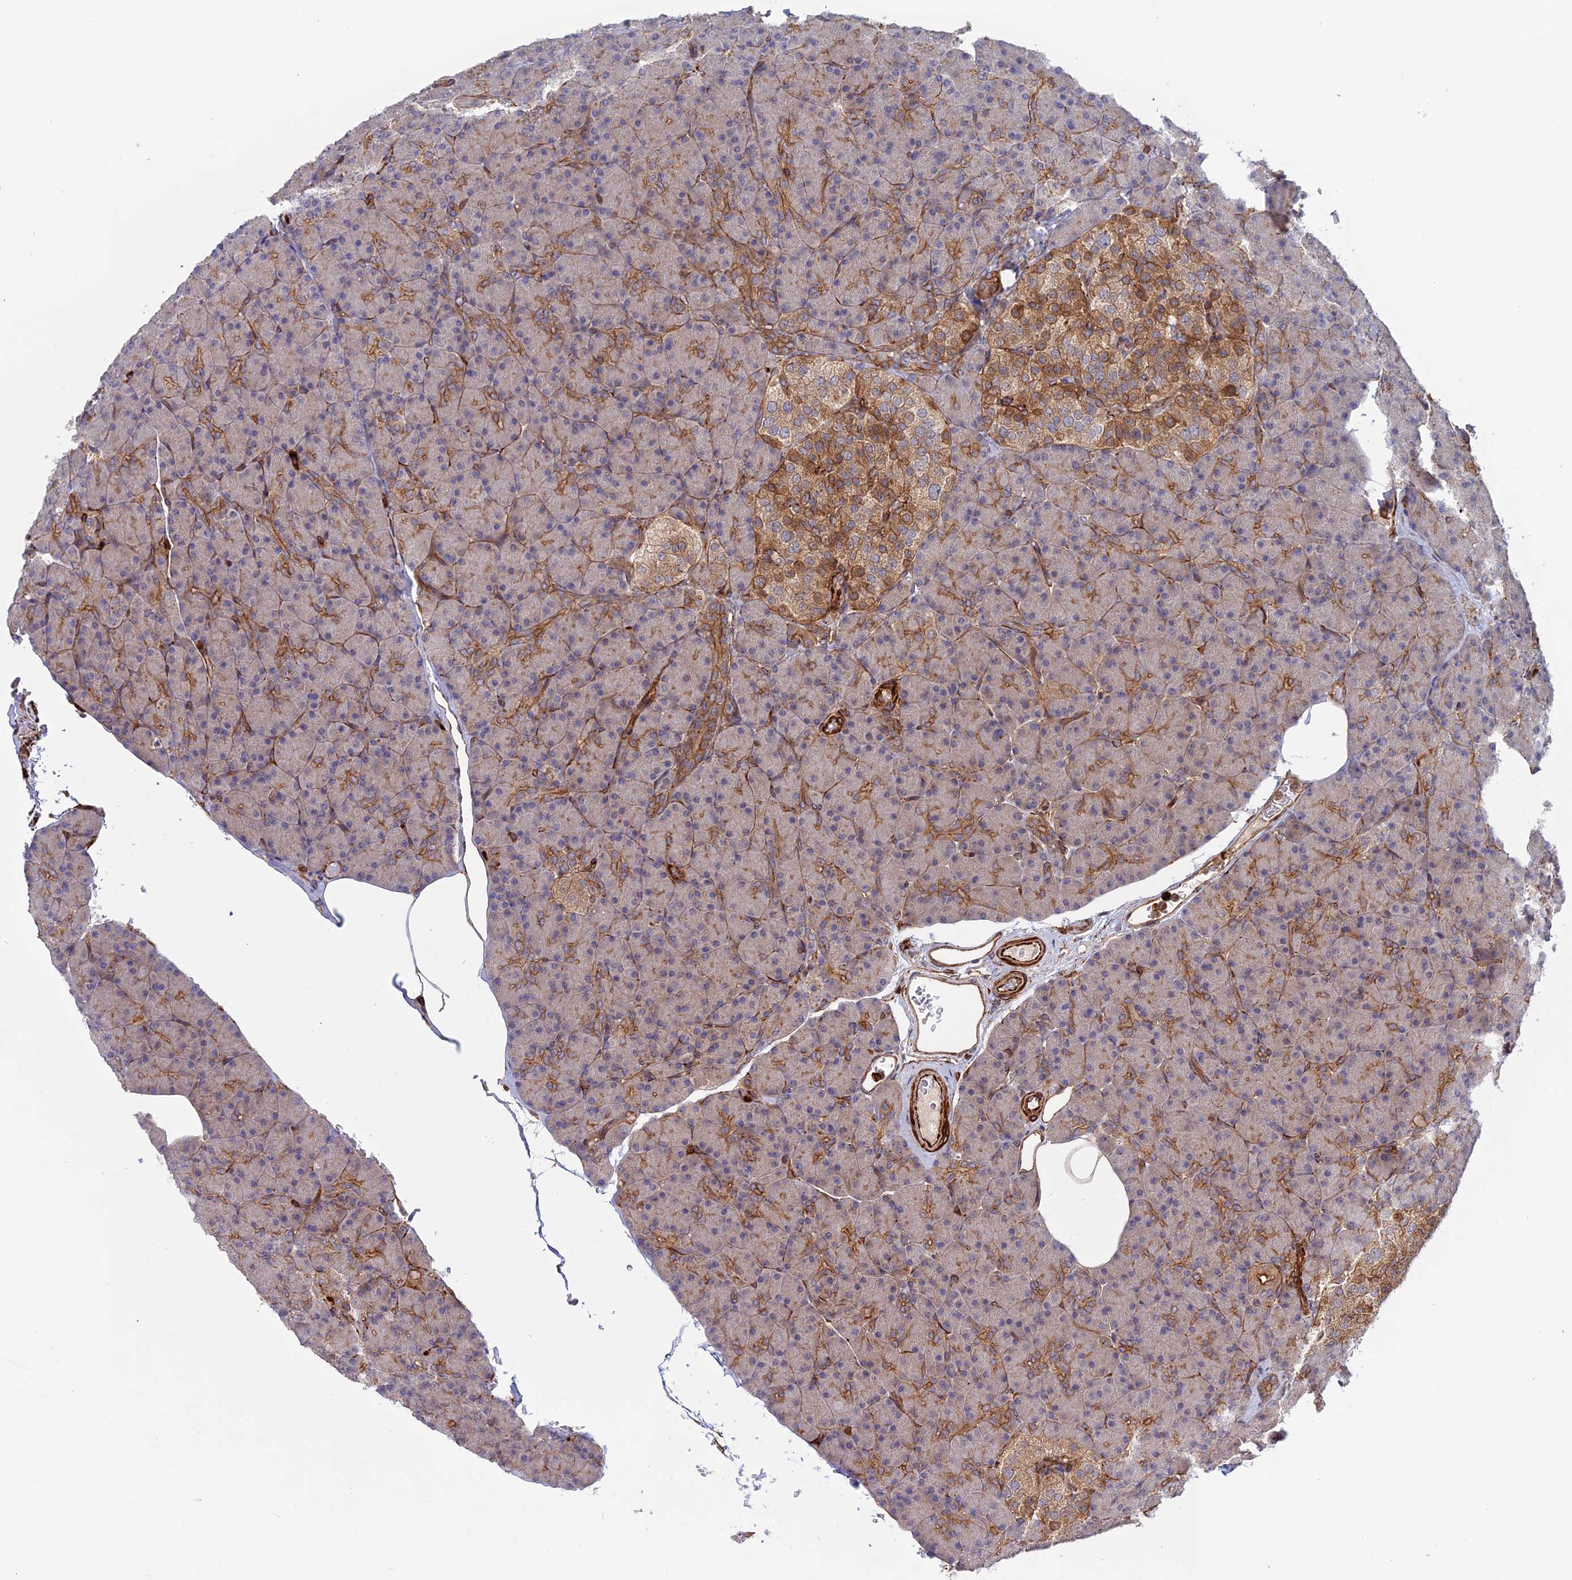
{"staining": {"intensity": "moderate", "quantity": "<25%", "location": "cytoplasmic/membranous"}, "tissue": "pancreas", "cell_type": "Exocrine glandular cells", "image_type": "normal", "snomed": [{"axis": "morphology", "description": "Normal tissue, NOS"}, {"axis": "topography", "description": "Pancreas"}], "caption": "Immunohistochemistry (IHC) photomicrograph of normal pancreas stained for a protein (brown), which displays low levels of moderate cytoplasmic/membranous expression in about <25% of exocrine glandular cells.", "gene": "PHLDB3", "patient": {"sex": "female", "age": 43}}